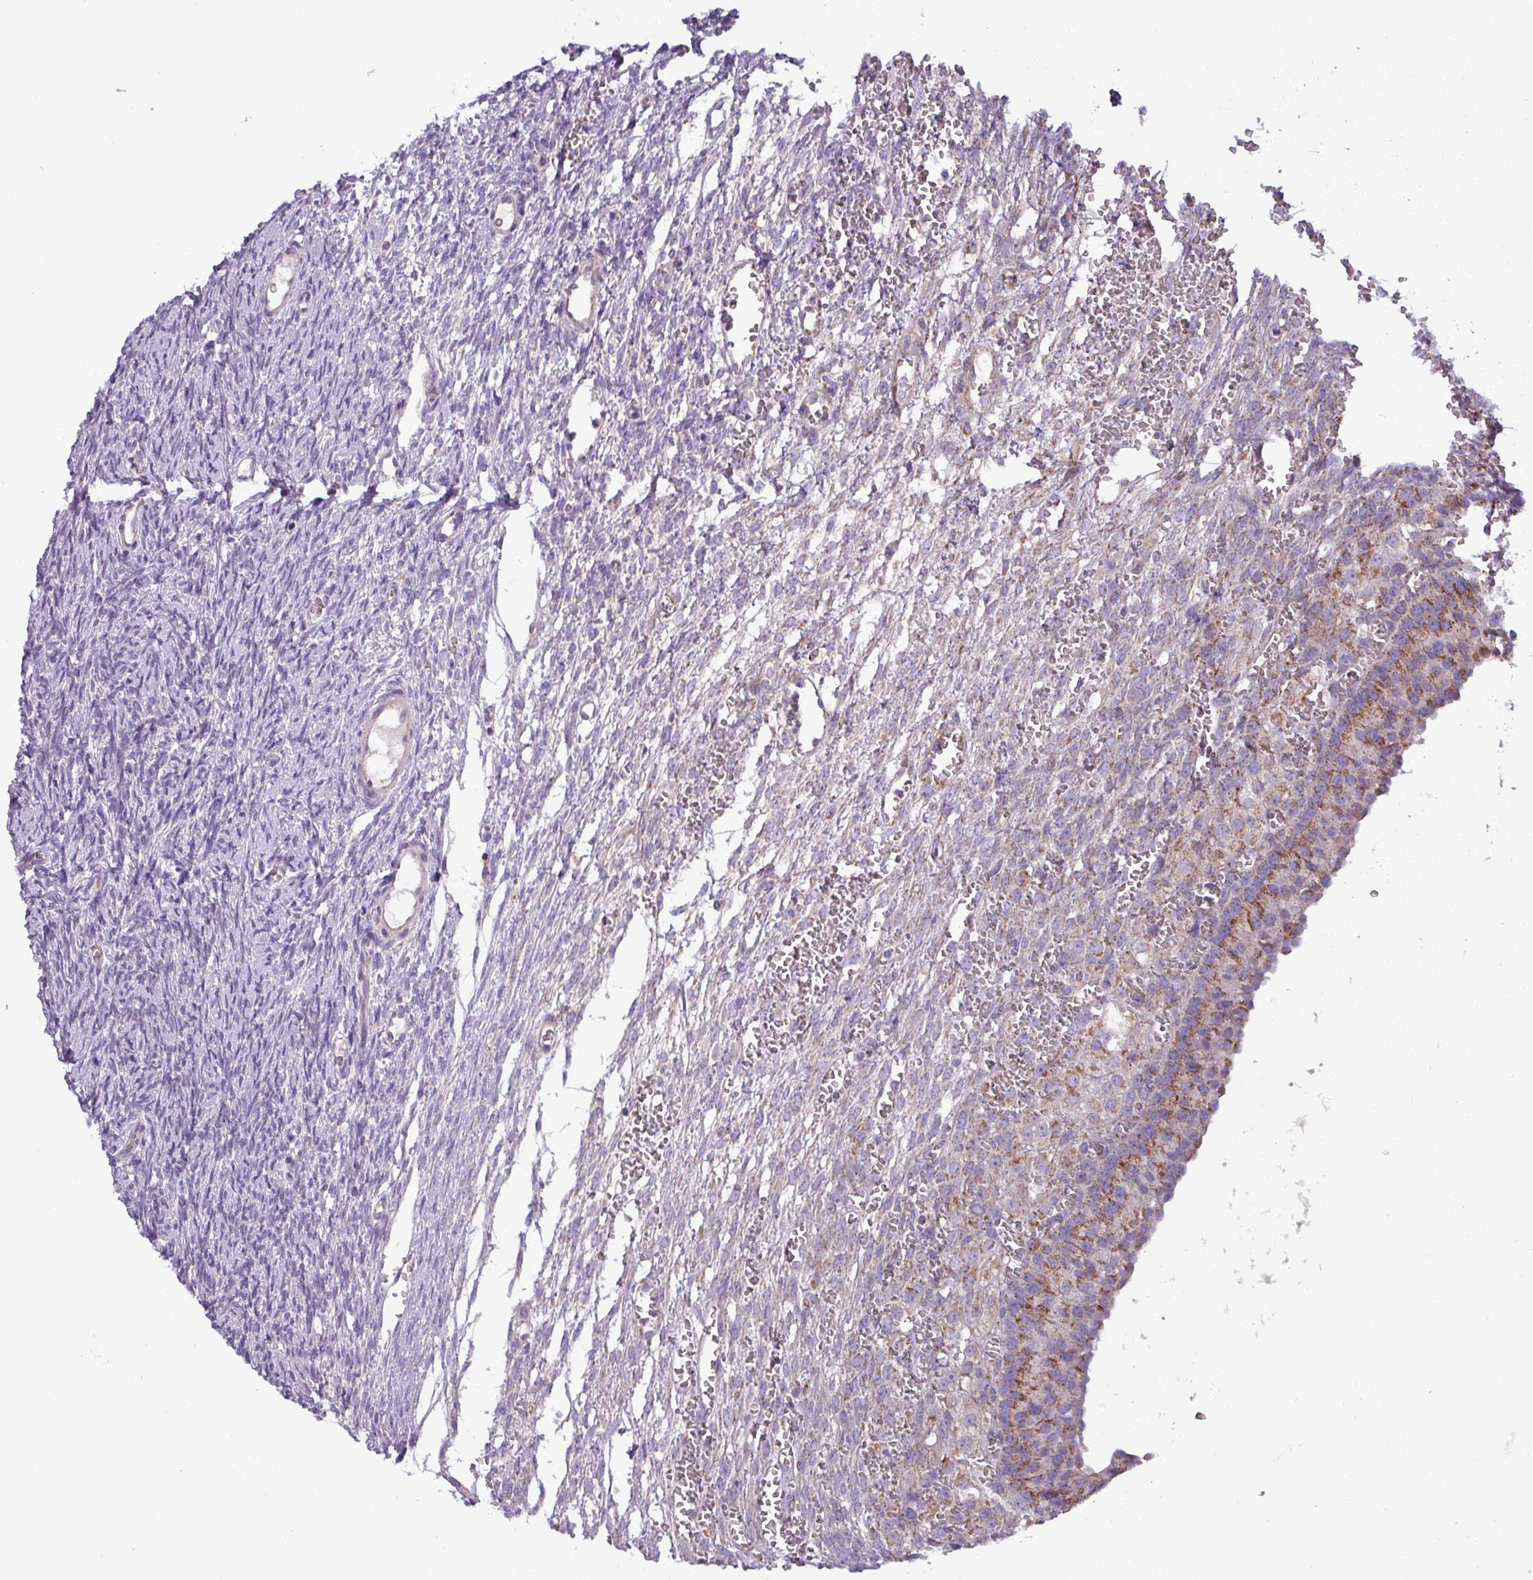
{"staining": {"intensity": "moderate", "quantity": ">75%", "location": "cytoplasmic/membranous"}, "tissue": "ovary", "cell_type": "Follicle cells", "image_type": "normal", "snomed": [{"axis": "morphology", "description": "Normal tissue, NOS"}, {"axis": "topography", "description": "Ovary"}], "caption": "Immunohistochemistry (IHC) micrograph of benign ovary: human ovary stained using immunohistochemistry (IHC) shows medium levels of moderate protein expression localized specifically in the cytoplasmic/membranous of follicle cells, appearing as a cytoplasmic/membranous brown color.", "gene": "PNMA6A", "patient": {"sex": "female", "age": 39}}